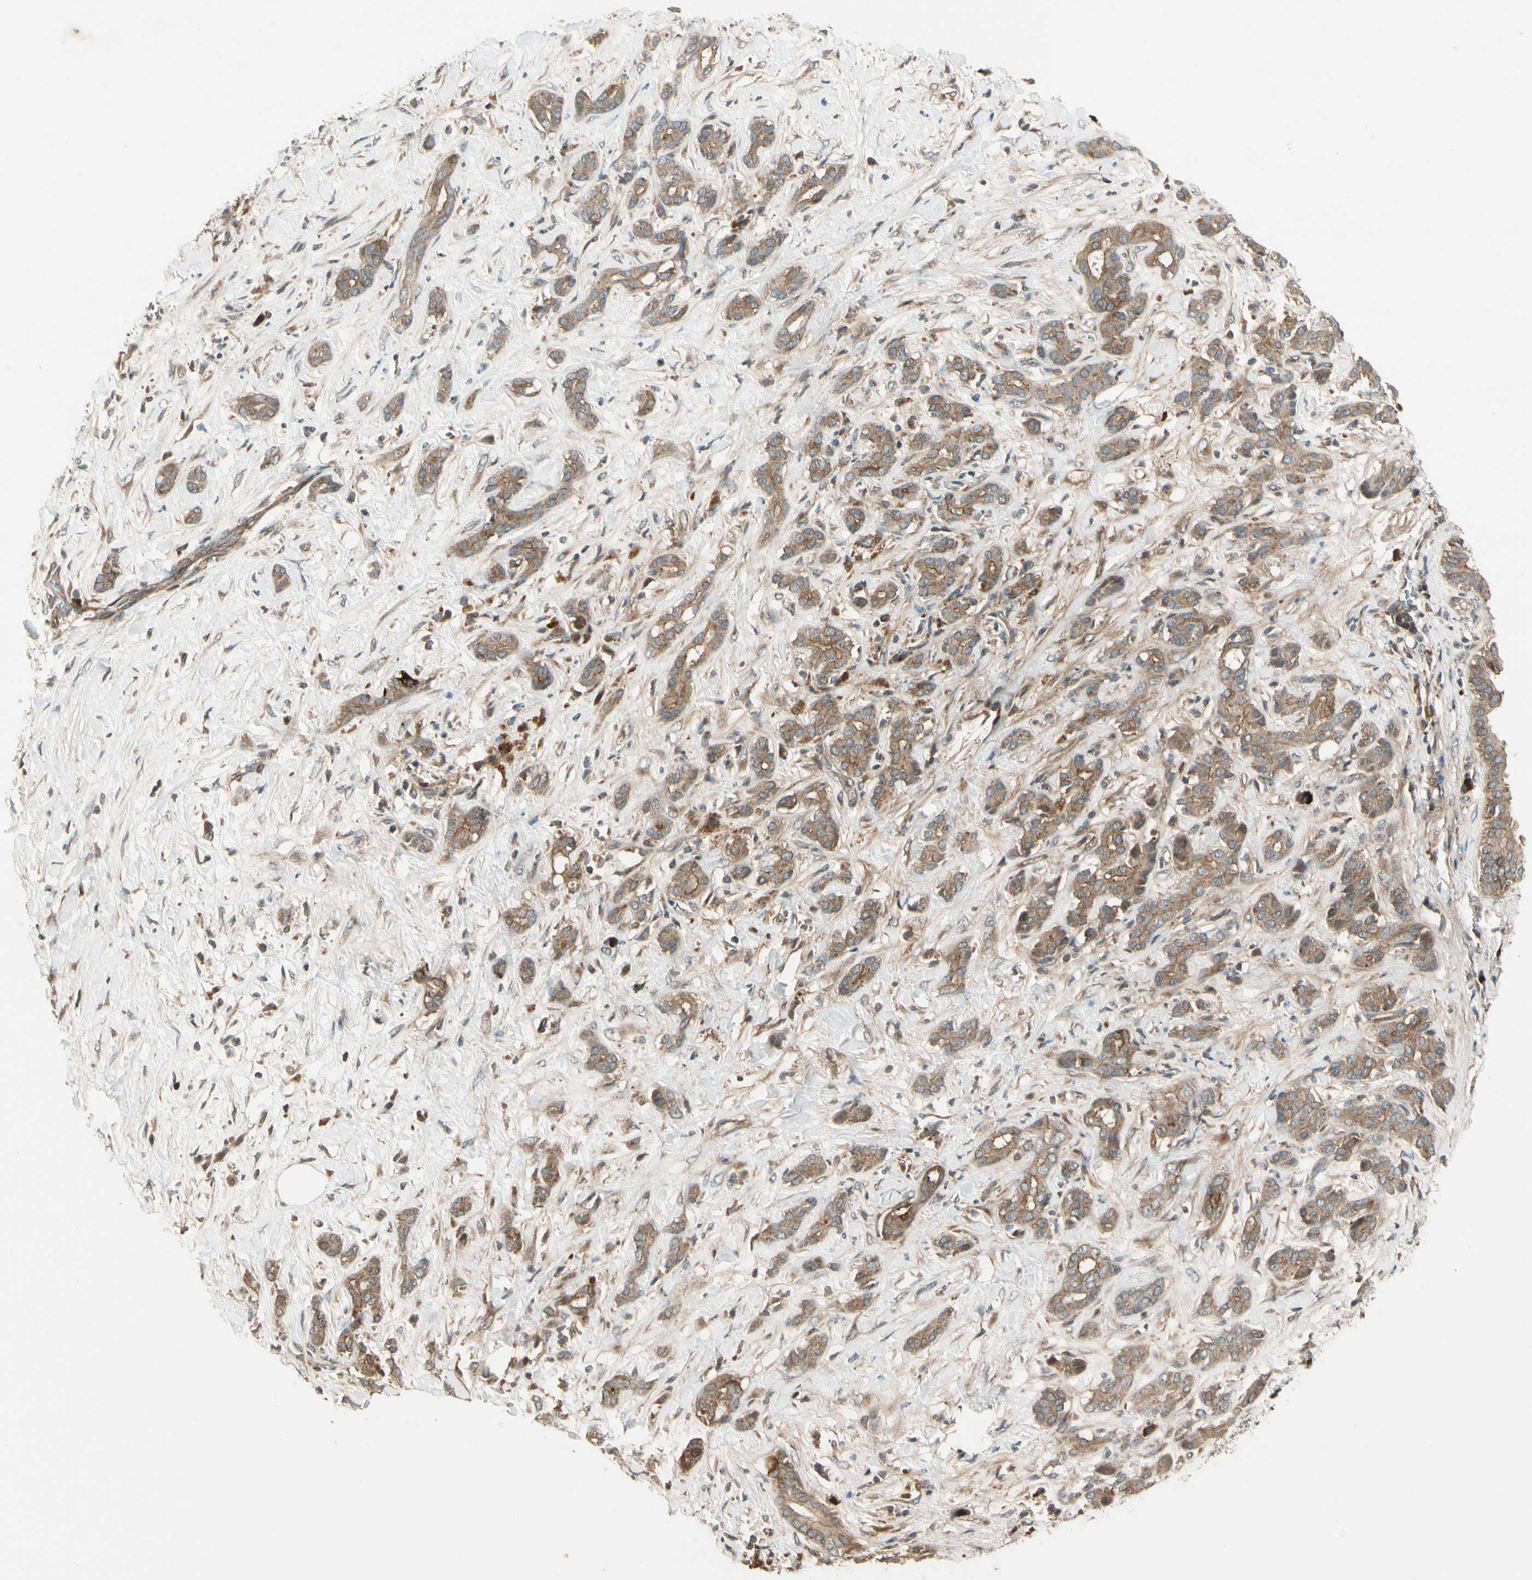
{"staining": {"intensity": "moderate", "quantity": ">75%", "location": "cytoplasmic/membranous"}, "tissue": "pancreatic cancer", "cell_type": "Tumor cells", "image_type": "cancer", "snomed": [{"axis": "morphology", "description": "Adenocarcinoma, NOS"}, {"axis": "topography", "description": "Pancreas"}], "caption": "This image exhibits immunohistochemistry staining of human pancreatic adenocarcinoma, with medium moderate cytoplasmic/membranous positivity in about >75% of tumor cells.", "gene": "ACVR1C", "patient": {"sex": "male", "age": 41}}